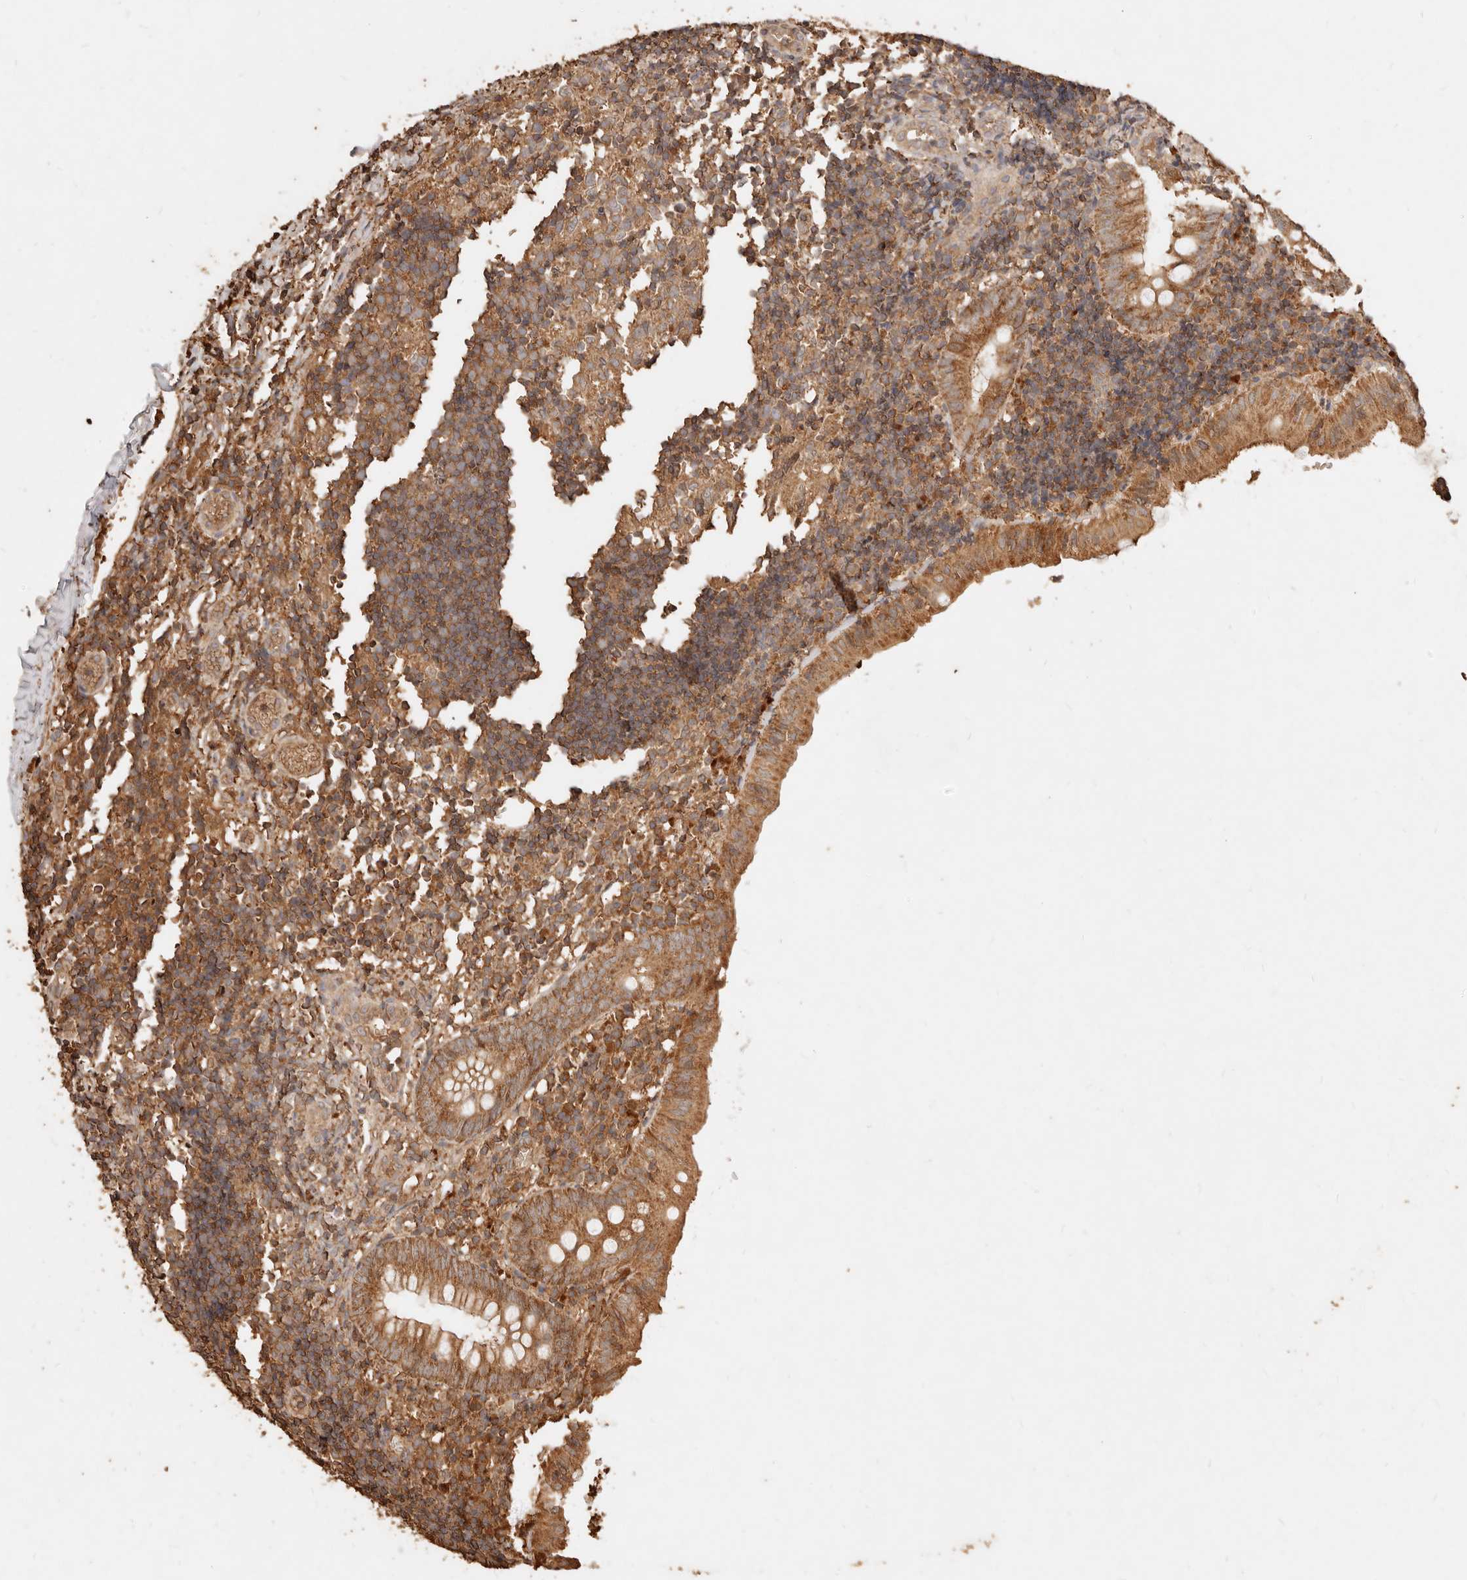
{"staining": {"intensity": "moderate", "quantity": ">75%", "location": "cytoplasmic/membranous"}, "tissue": "appendix", "cell_type": "Glandular cells", "image_type": "normal", "snomed": [{"axis": "morphology", "description": "Normal tissue, NOS"}, {"axis": "topography", "description": "Appendix"}], "caption": "This micrograph shows immunohistochemistry (IHC) staining of unremarkable appendix, with medium moderate cytoplasmic/membranous positivity in approximately >75% of glandular cells.", "gene": "FAM180B", "patient": {"sex": "male", "age": 8}}